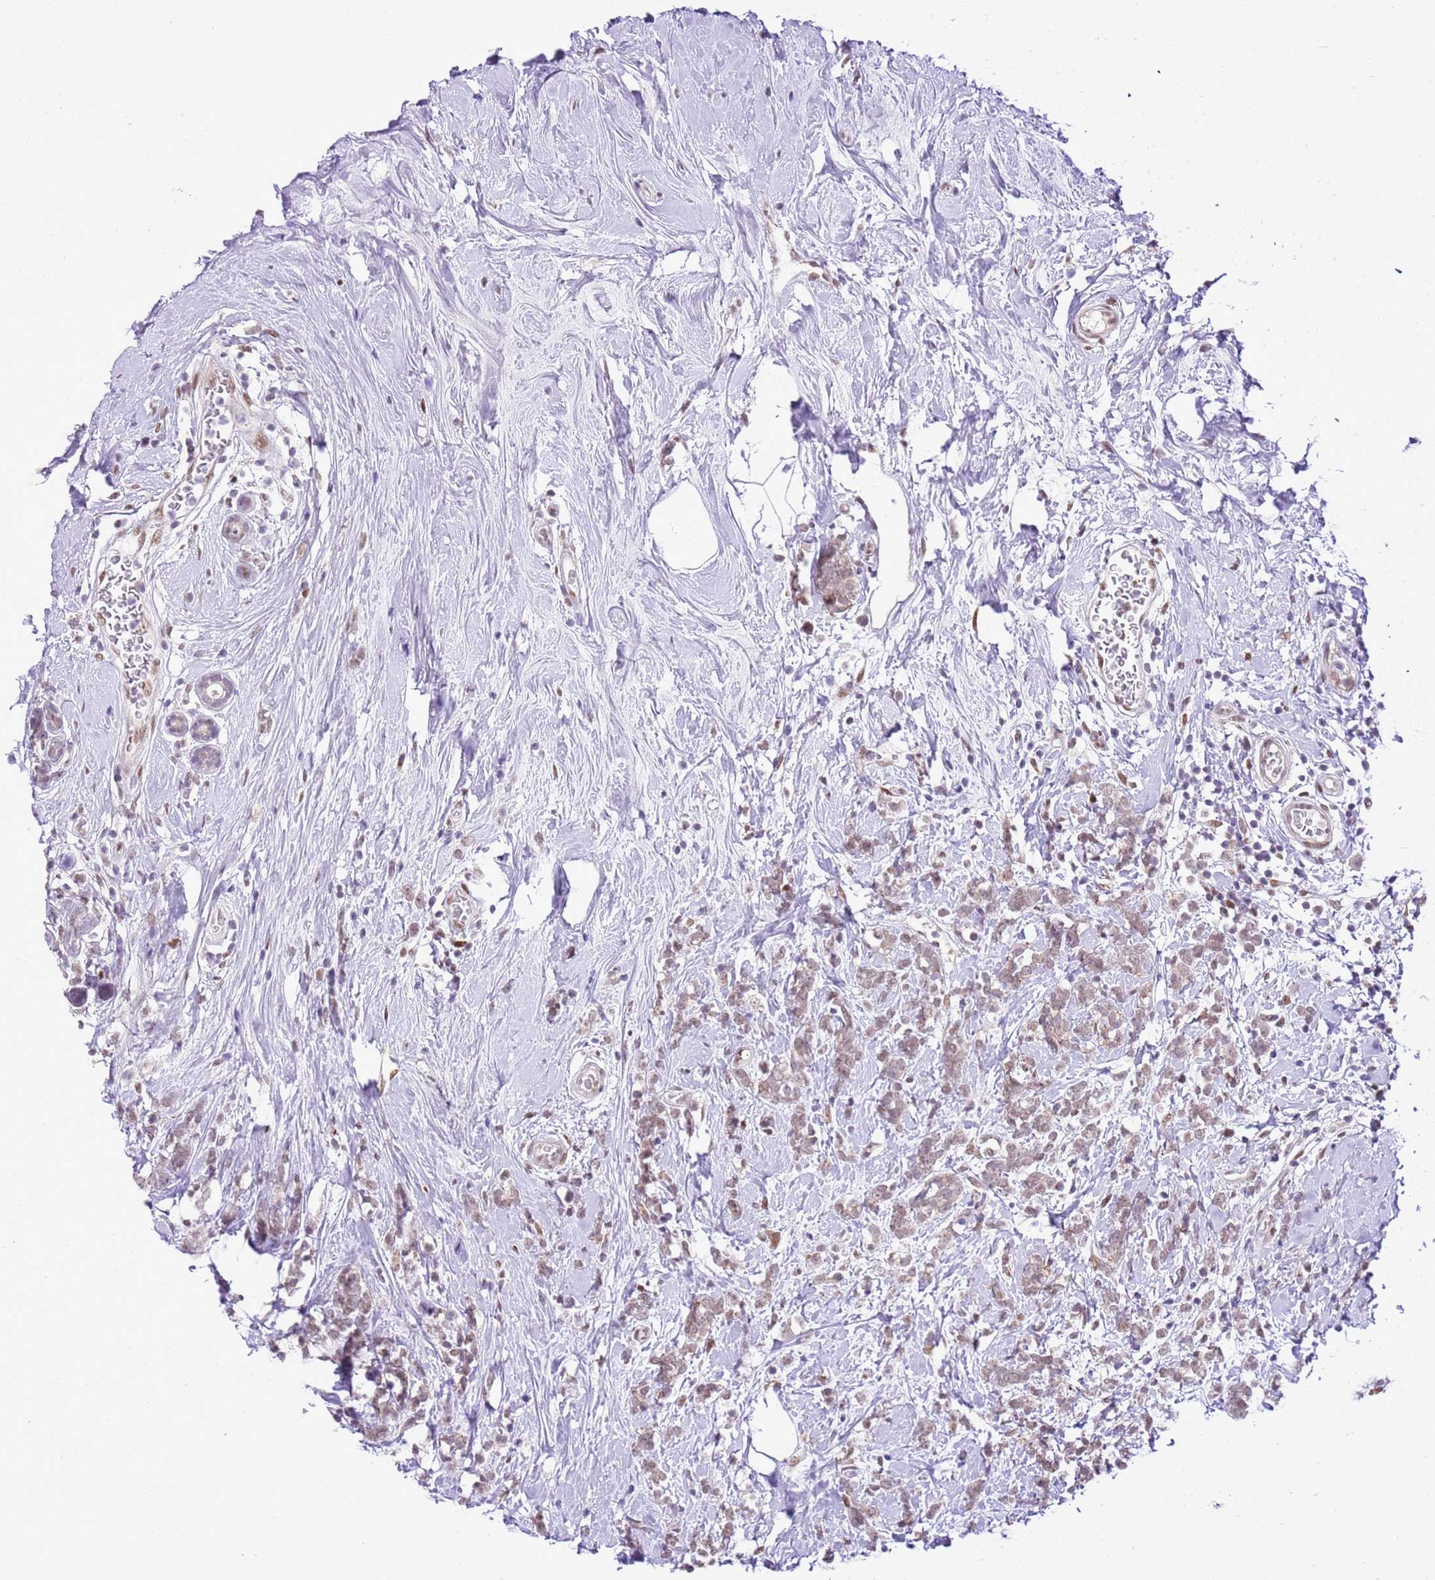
{"staining": {"intensity": "weak", "quantity": ">75%", "location": "nuclear"}, "tissue": "breast cancer", "cell_type": "Tumor cells", "image_type": "cancer", "snomed": [{"axis": "morphology", "description": "Lobular carcinoma"}, {"axis": "topography", "description": "Breast"}], "caption": "Immunohistochemistry (IHC) image of neoplastic tissue: breast cancer (lobular carcinoma) stained using immunohistochemistry (IHC) reveals low levels of weak protein expression localized specifically in the nuclear of tumor cells, appearing as a nuclear brown color.", "gene": "NACC2", "patient": {"sex": "female", "age": 58}}